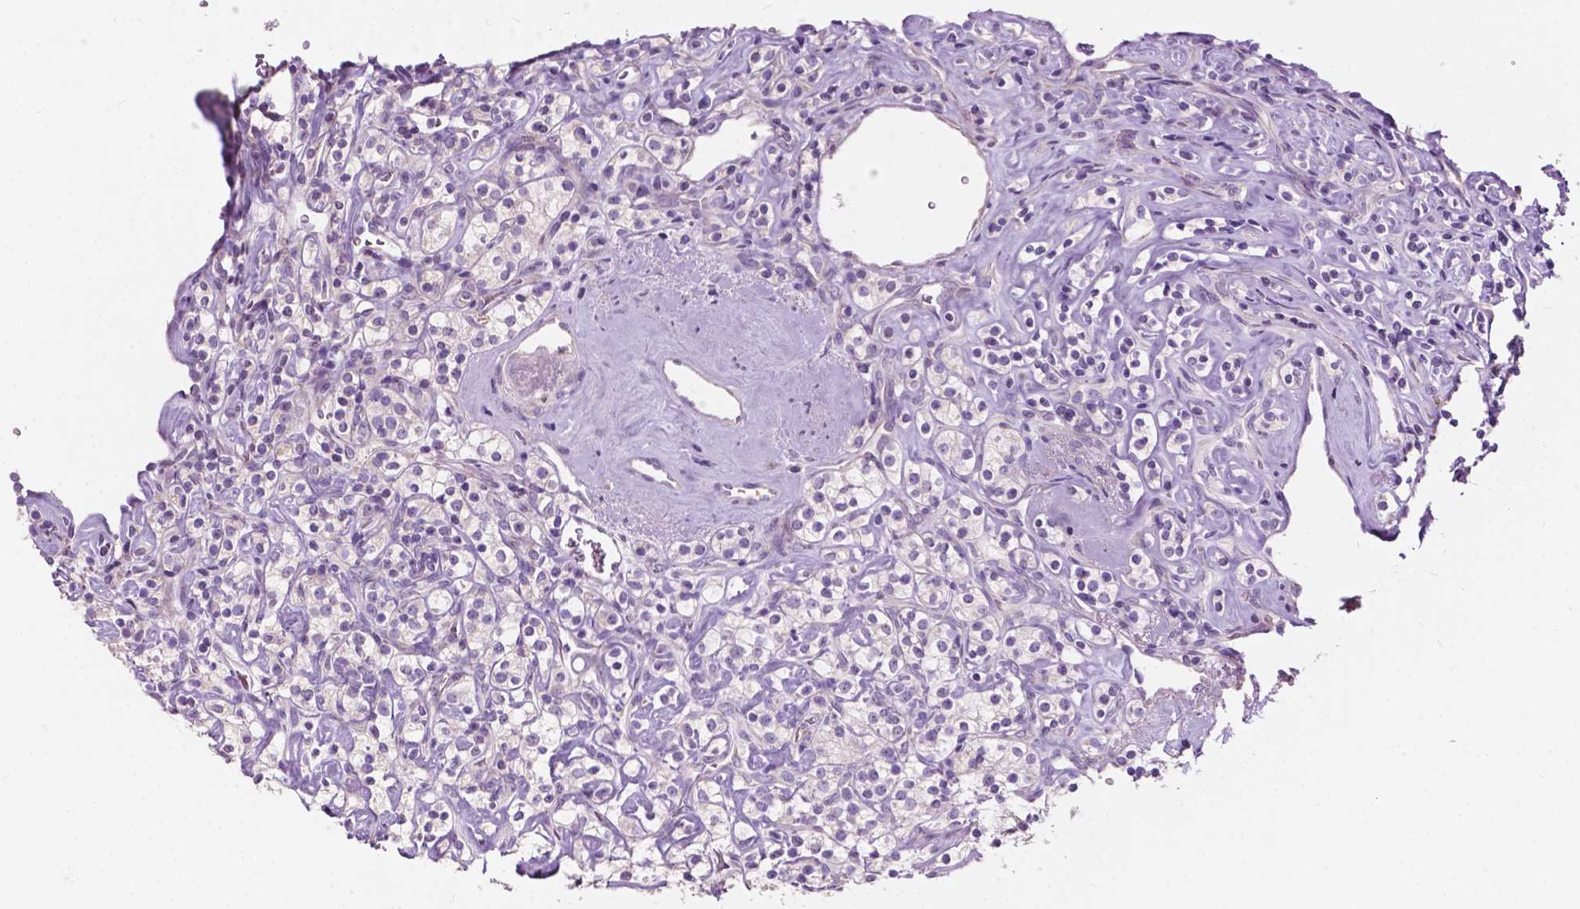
{"staining": {"intensity": "negative", "quantity": "none", "location": "none"}, "tissue": "renal cancer", "cell_type": "Tumor cells", "image_type": "cancer", "snomed": [{"axis": "morphology", "description": "Adenocarcinoma, NOS"}, {"axis": "topography", "description": "Kidney"}], "caption": "Adenocarcinoma (renal) was stained to show a protein in brown. There is no significant expression in tumor cells.", "gene": "NDUFS1", "patient": {"sex": "male", "age": 77}}